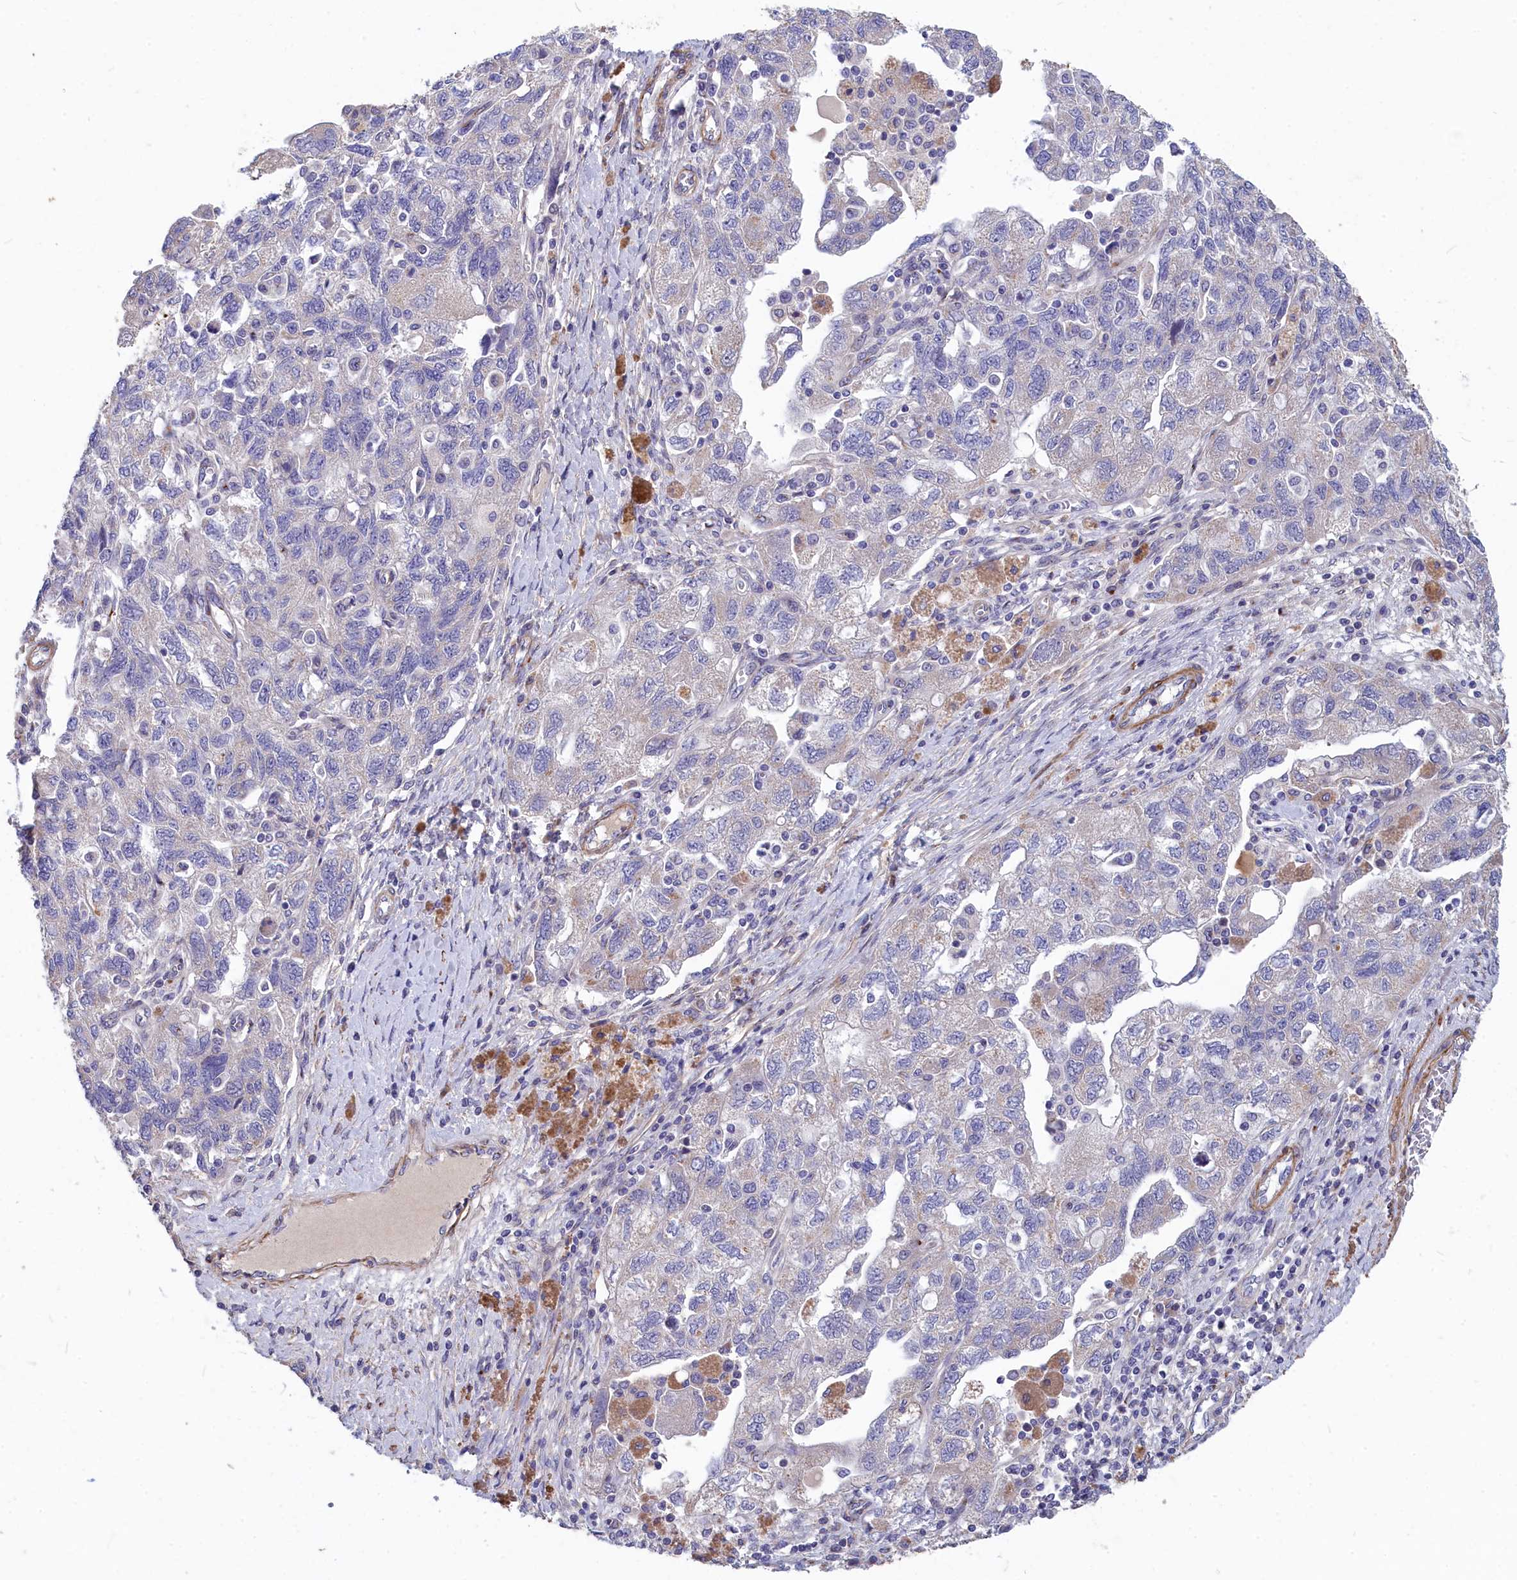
{"staining": {"intensity": "negative", "quantity": "none", "location": "none"}, "tissue": "ovarian cancer", "cell_type": "Tumor cells", "image_type": "cancer", "snomed": [{"axis": "morphology", "description": "Carcinoma, NOS"}, {"axis": "morphology", "description": "Cystadenocarcinoma, serous, NOS"}, {"axis": "topography", "description": "Ovary"}], "caption": "A photomicrograph of ovarian cancer (serous cystadenocarcinoma) stained for a protein exhibits no brown staining in tumor cells.", "gene": "TUBGCP4", "patient": {"sex": "female", "age": 69}}